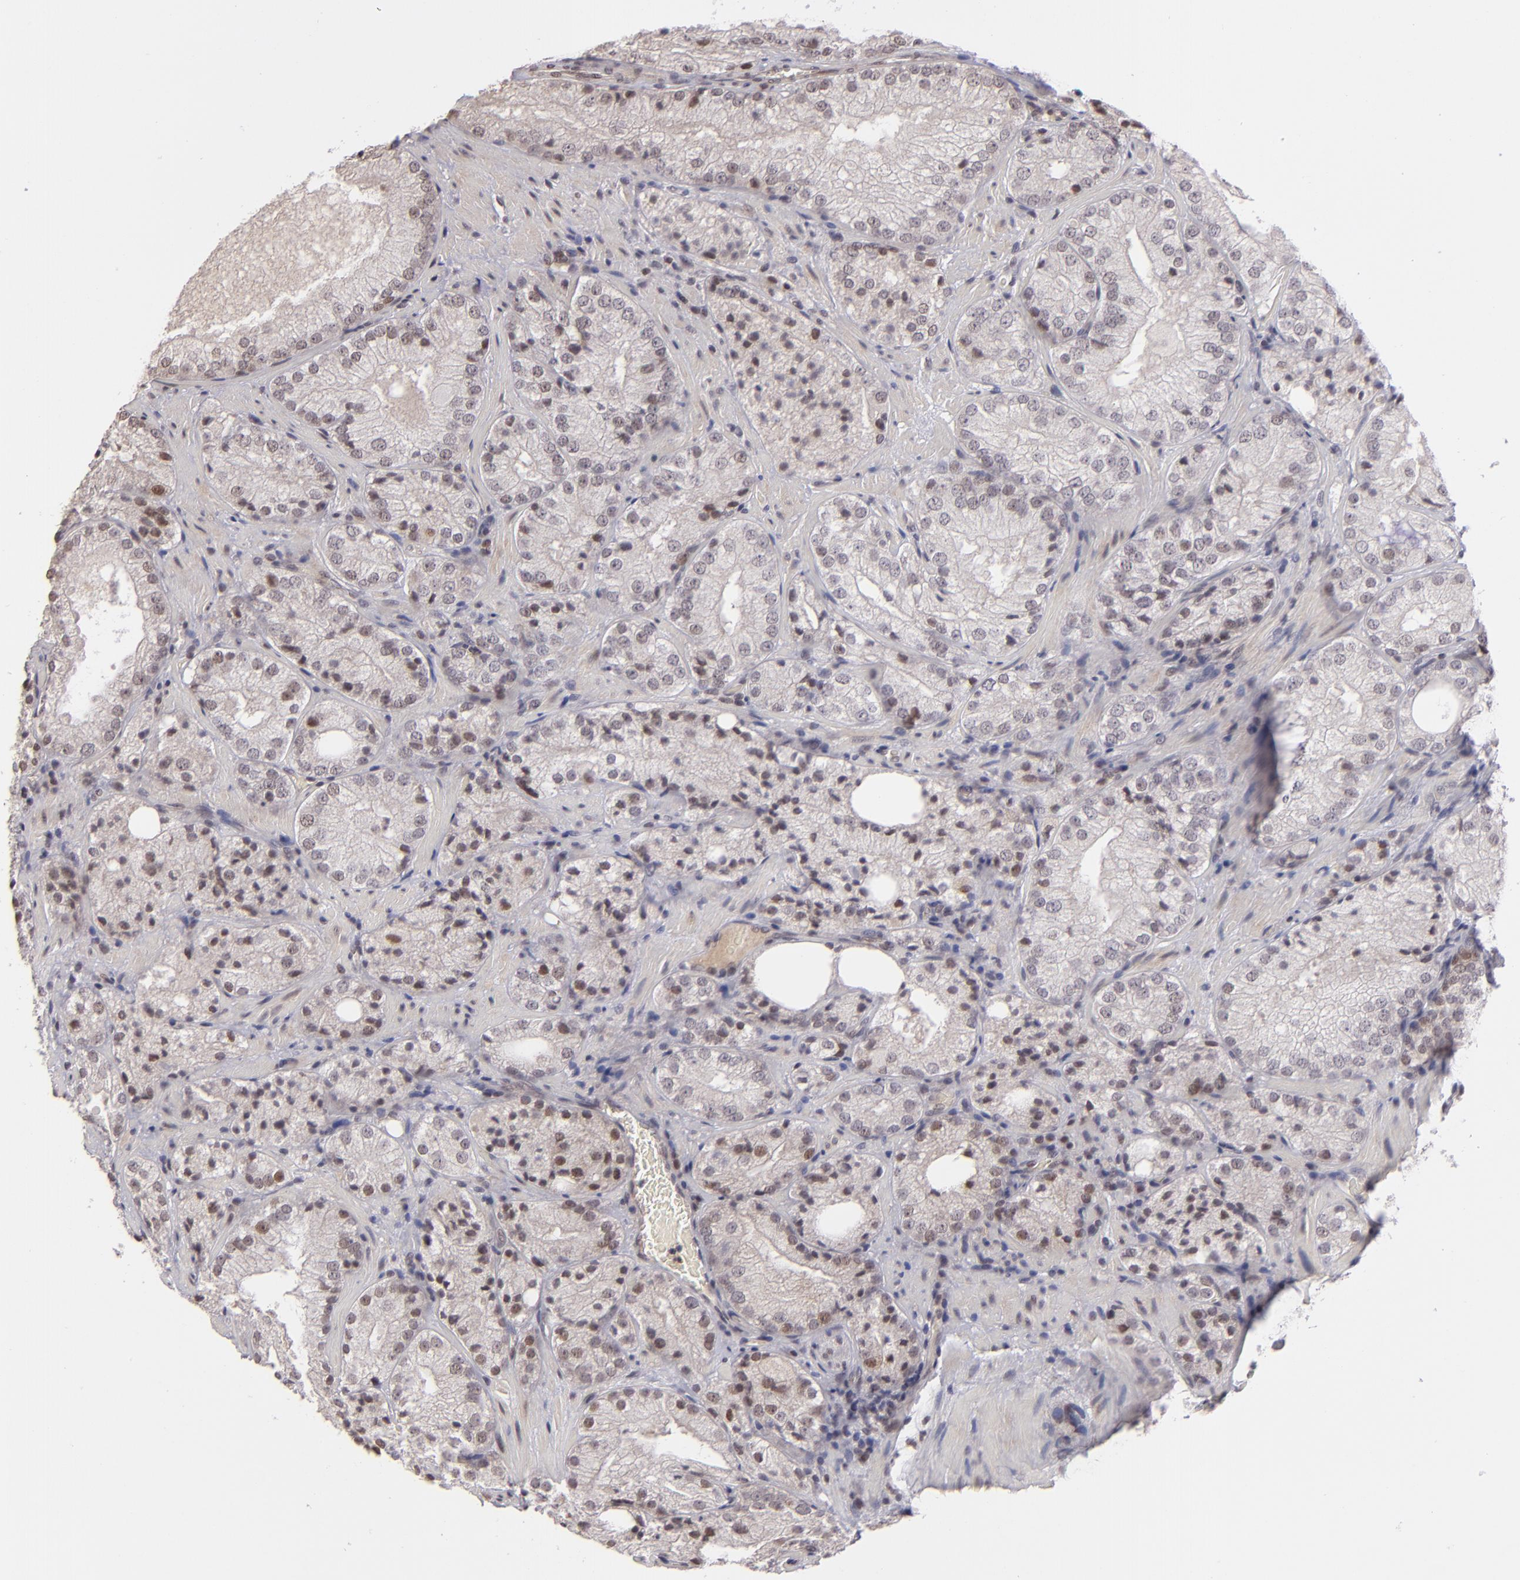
{"staining": {"intensity": "weak", "quantity": "<25%", "location": "nuclear"}, "tissue": "prostate cancer", "cell_type": "Tumor cells", "image_type": "cancer", "snomed": [{"axis": "morphology", "description": "Adenocarcinoma, Low grade"}, {"axis": "topography", "description": "Prostate"}], "caption": "Micrograph shows no significant protein expression in tumor cells of prostate cancer (low-grade adenocarcinoma).", "gene": "RARB", "patient": {"sex": "male", "age": 60}}